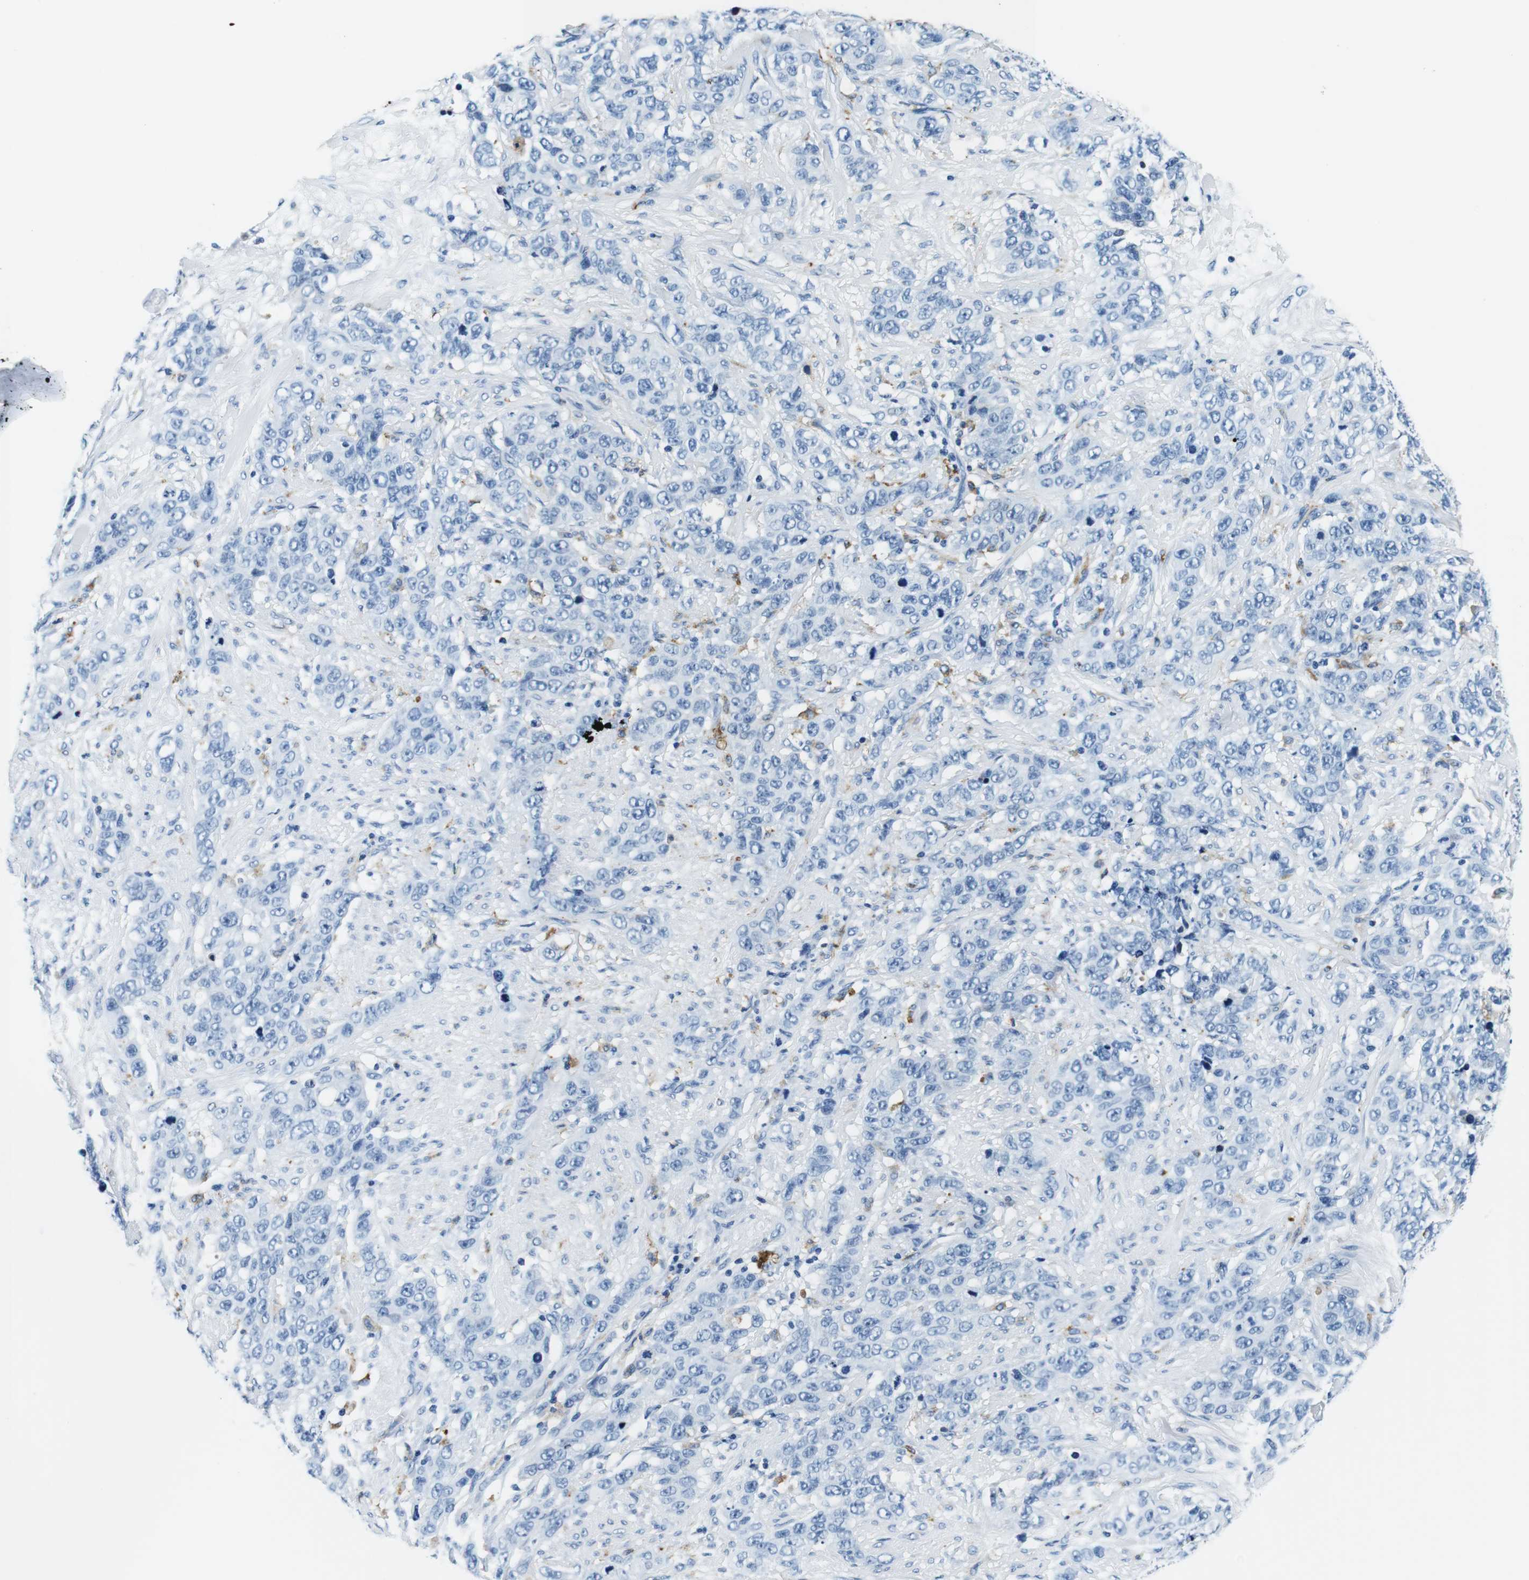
{"staining": {"intensity": "negative", "quantity": "none", "location": "none"}, "tissue": "stomach cancer", "cell_type": "Tumor cells", "image_type": "cancer", "snomed": [{"axis": "morphology", "description": "Adenocarcinoma, NOS"}, {"axis": "topography", "description": "Stomach"}], "caption": "Adenocarcinoma (stomach) stained for a protein using immunohistochemistry shows no expression tumor cells.", "gene": "HLA-DRB1", "patient": {"sex": "male", "age": 48}}